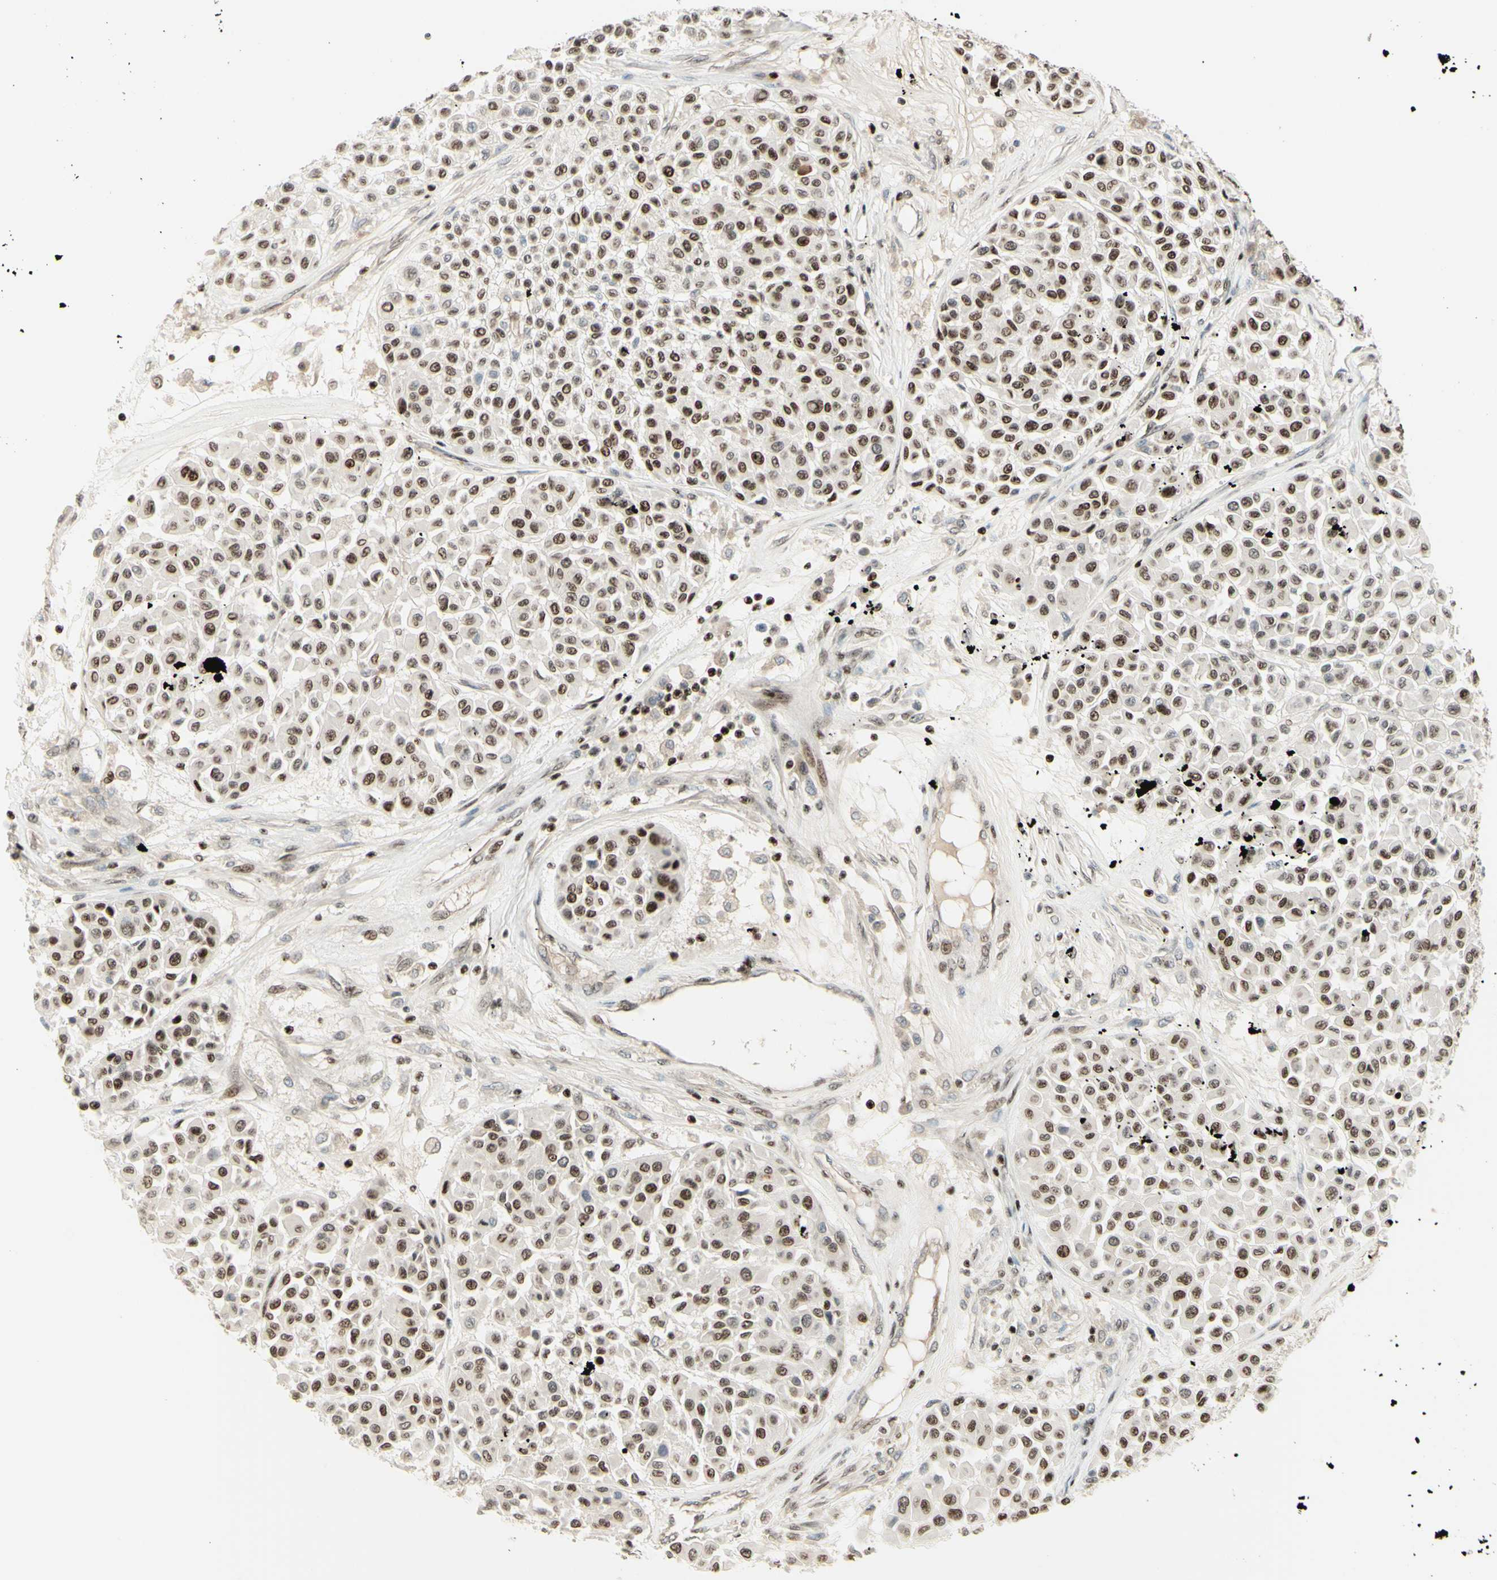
{"staining": {"intensity": "moderate", "quantity": ">75%", "location": "nuclear"}, "tissue": "melanoma", "cell_type": "Tumor cells", "image_type": "cancer", "snomed": [{"axis": "morphology", "description": "Malignant melanoma, Metastatic site"}, {"axis": "topography", "description": "Soft tissue"}], "caption": "Melanoma stained for a protein demonstrates moderate nuclear positivity in tumor cells.", "gene": "CDKL5", "patient": {"sex": "male", "age": 41}}